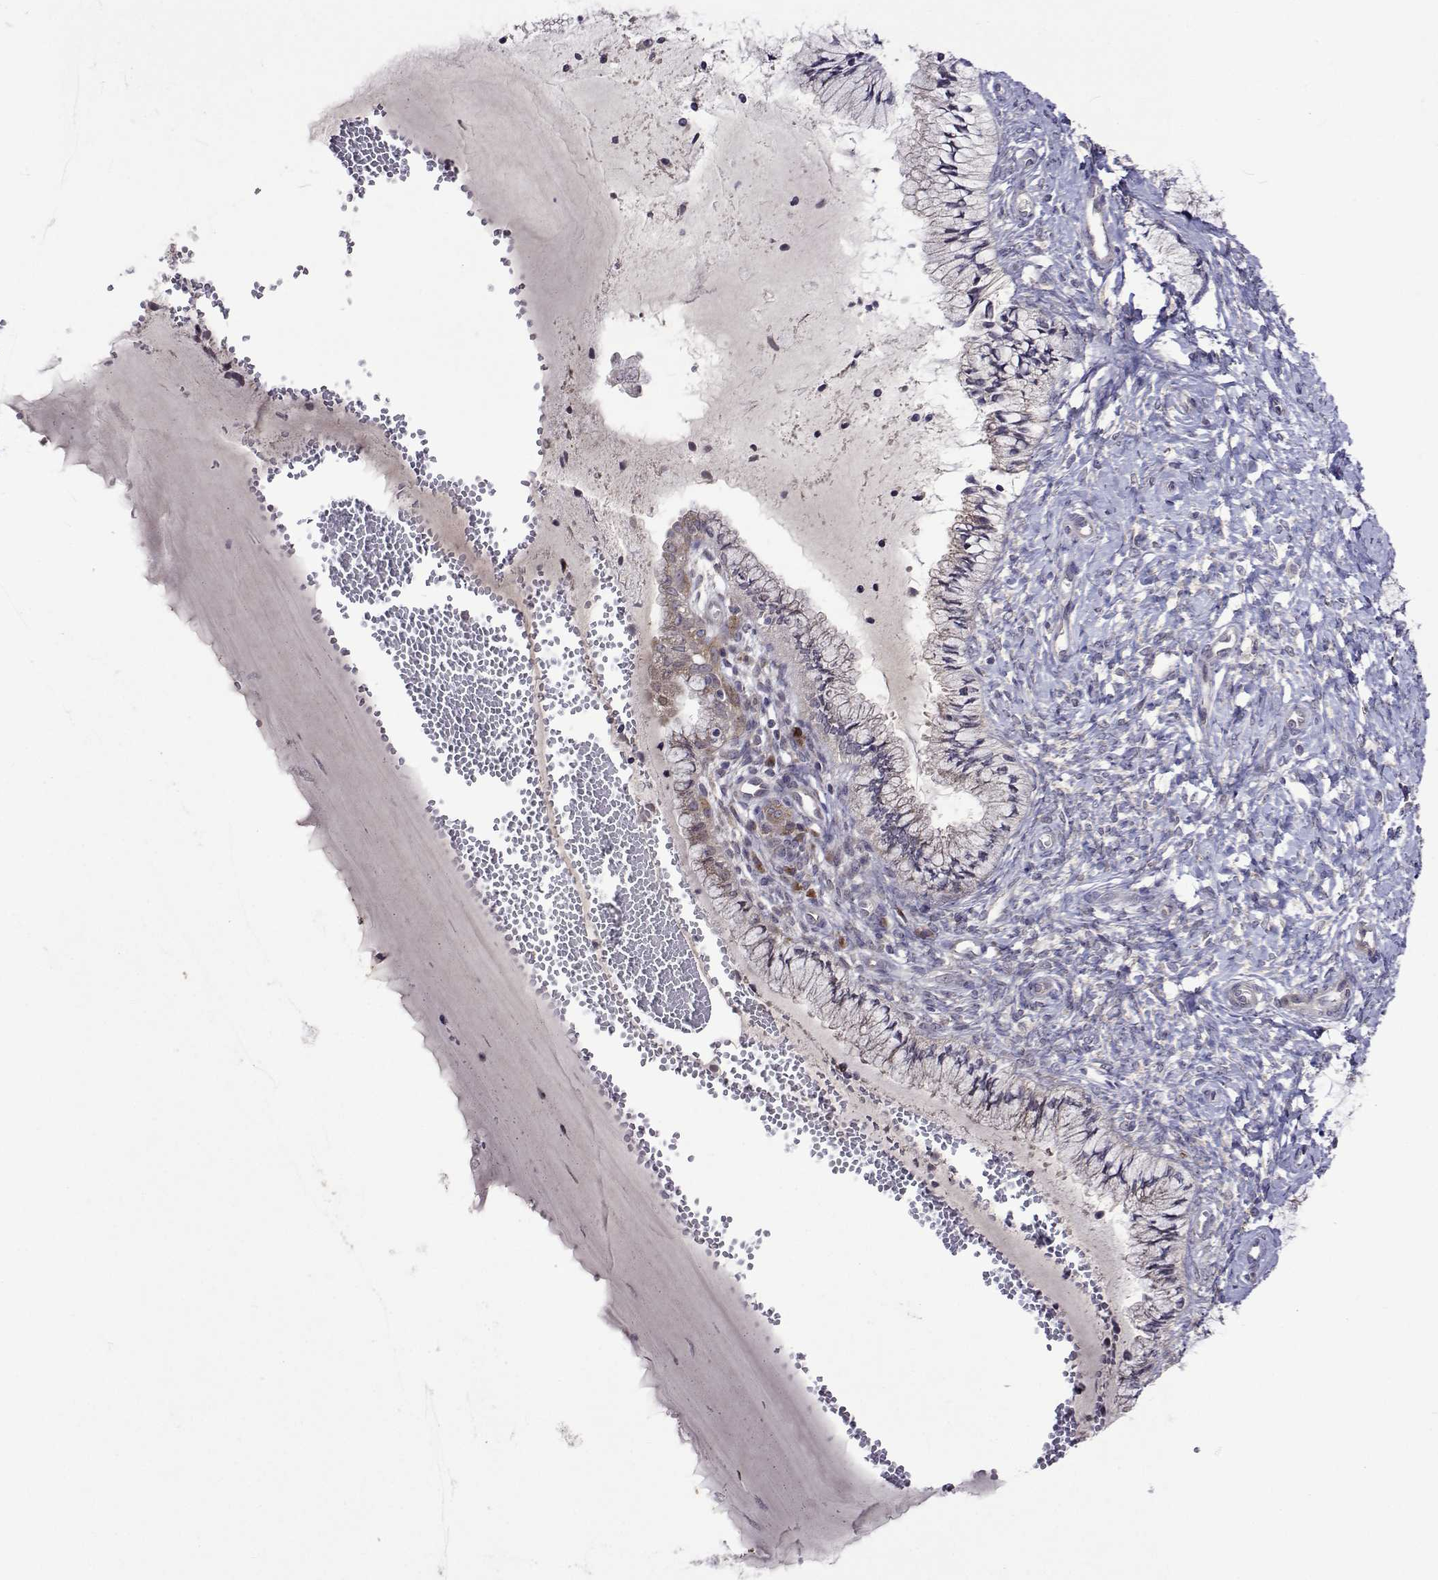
{"staining": {"intensity": "negative", "quantity": "none", "location": "none"}, "tissue": "cervix", "cell_type": "Glandular cells", "image_type": "normal", "snomed": [{"axis": "morphology", "description": "Normal tissue, NOS"}, {"axis": "topography", "description": "Cervix"}], "caption": "A micrograph of human cervix is negative for staining in glandular cells. The staining was performed using DAB (3,3'-diaminobenzidine) to visualize the protein expression in brown, while the nuclei were stained in blue with hematoxylin (Magnification: 20x).", "gene": "TARBP2", "patient": {"sex": "female", "age": 37}}